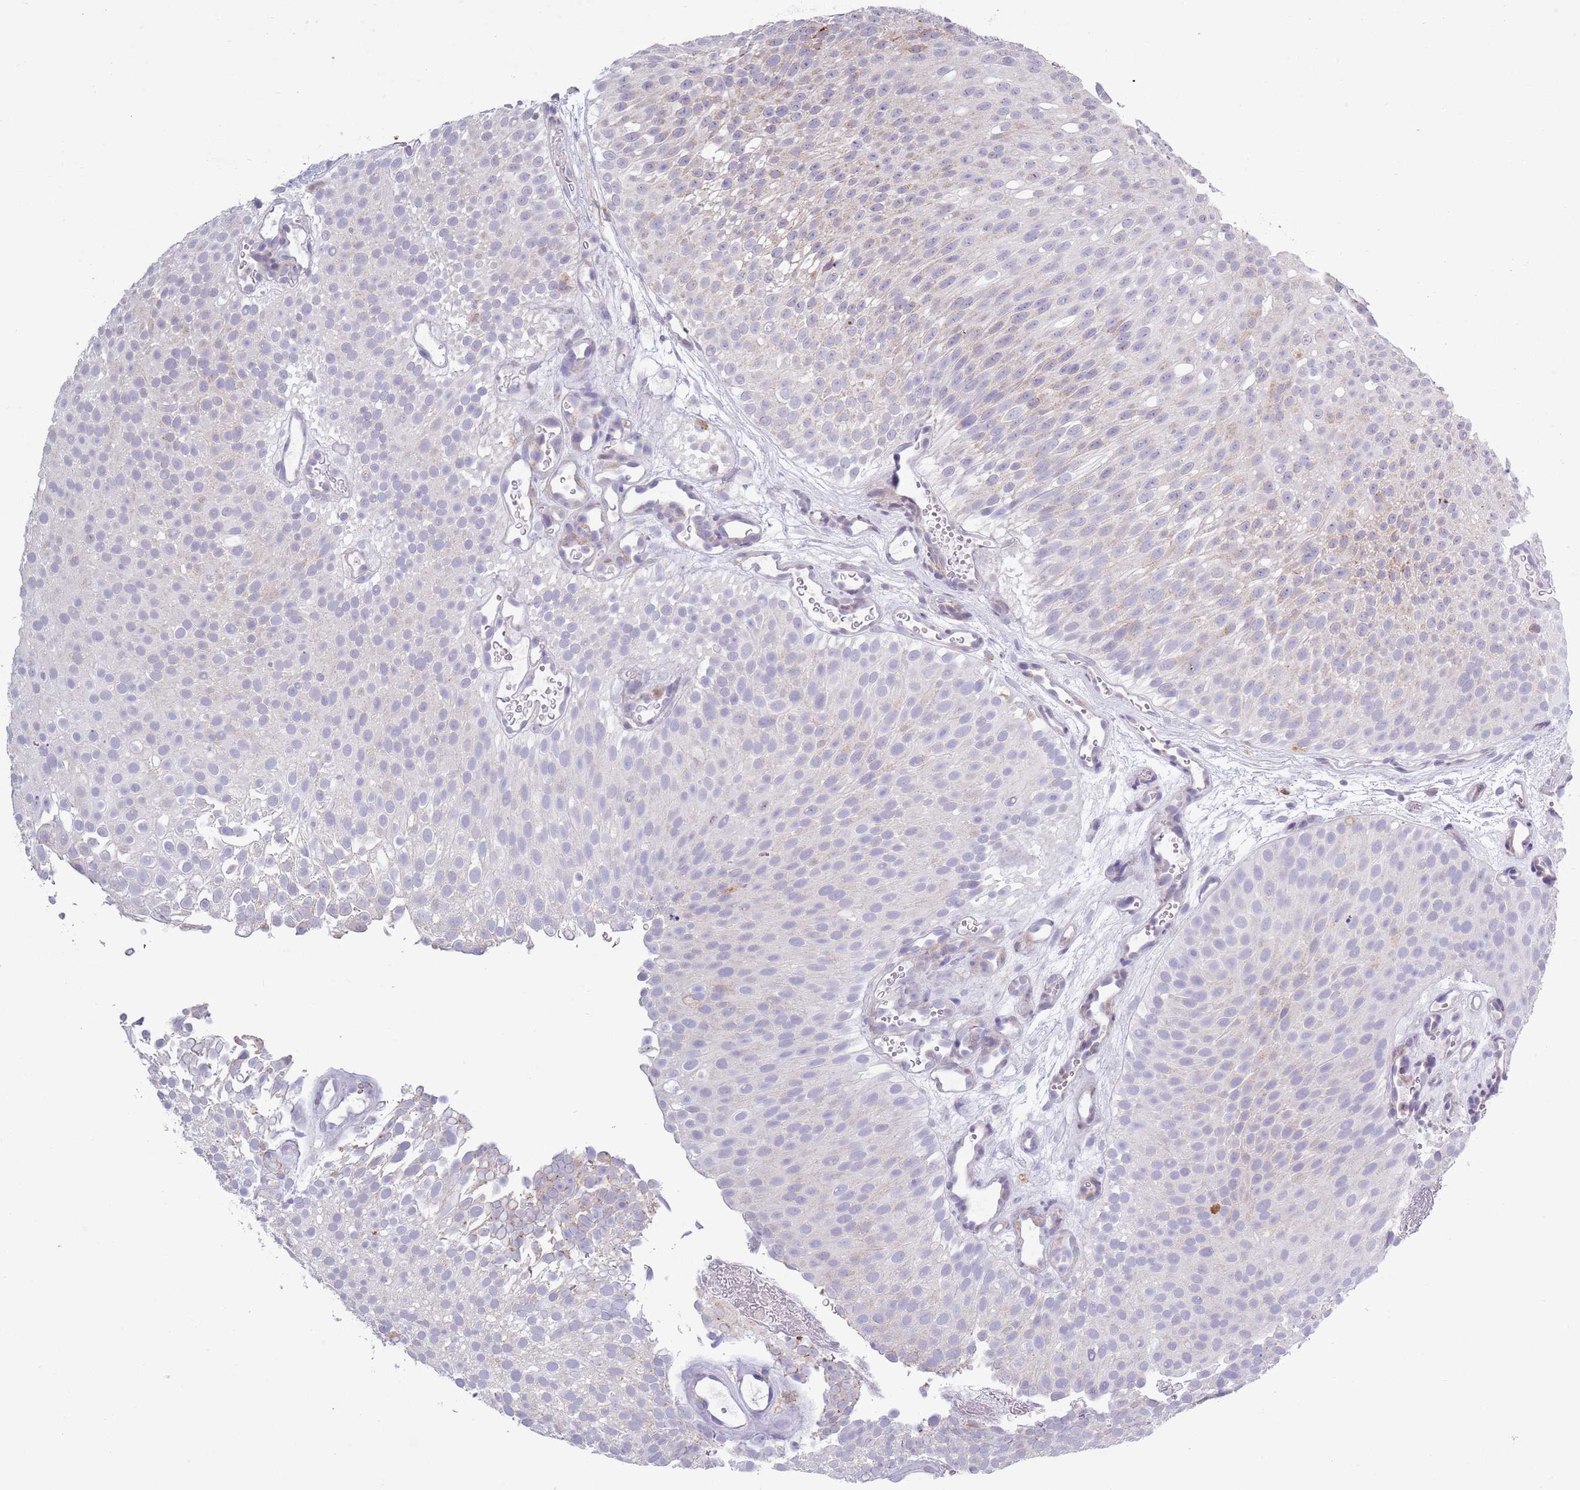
{"staining": {"intensity": "weak", "quantity": "<25%", "location": "cytoplasmic/membranous"}, "tissue": "urothelial cancer", "cell_type": "Tumor cells", "image_type": "cancer", "snomed": [{"axis": "morphology", "description": "Urothelial carcinoma, Low grade"}, {"axis": "topography", "description": "Urinary bladder"}], "caption": "Tumor cells are negative for protein expression in human low-grade urothelial carcinoma. (DAB immunohistochemistry (IHC) visualized using brightfield microscopy, high magnification).", "gene": "ACSBG1", "patient": {"sex": "male", "age": 78}}